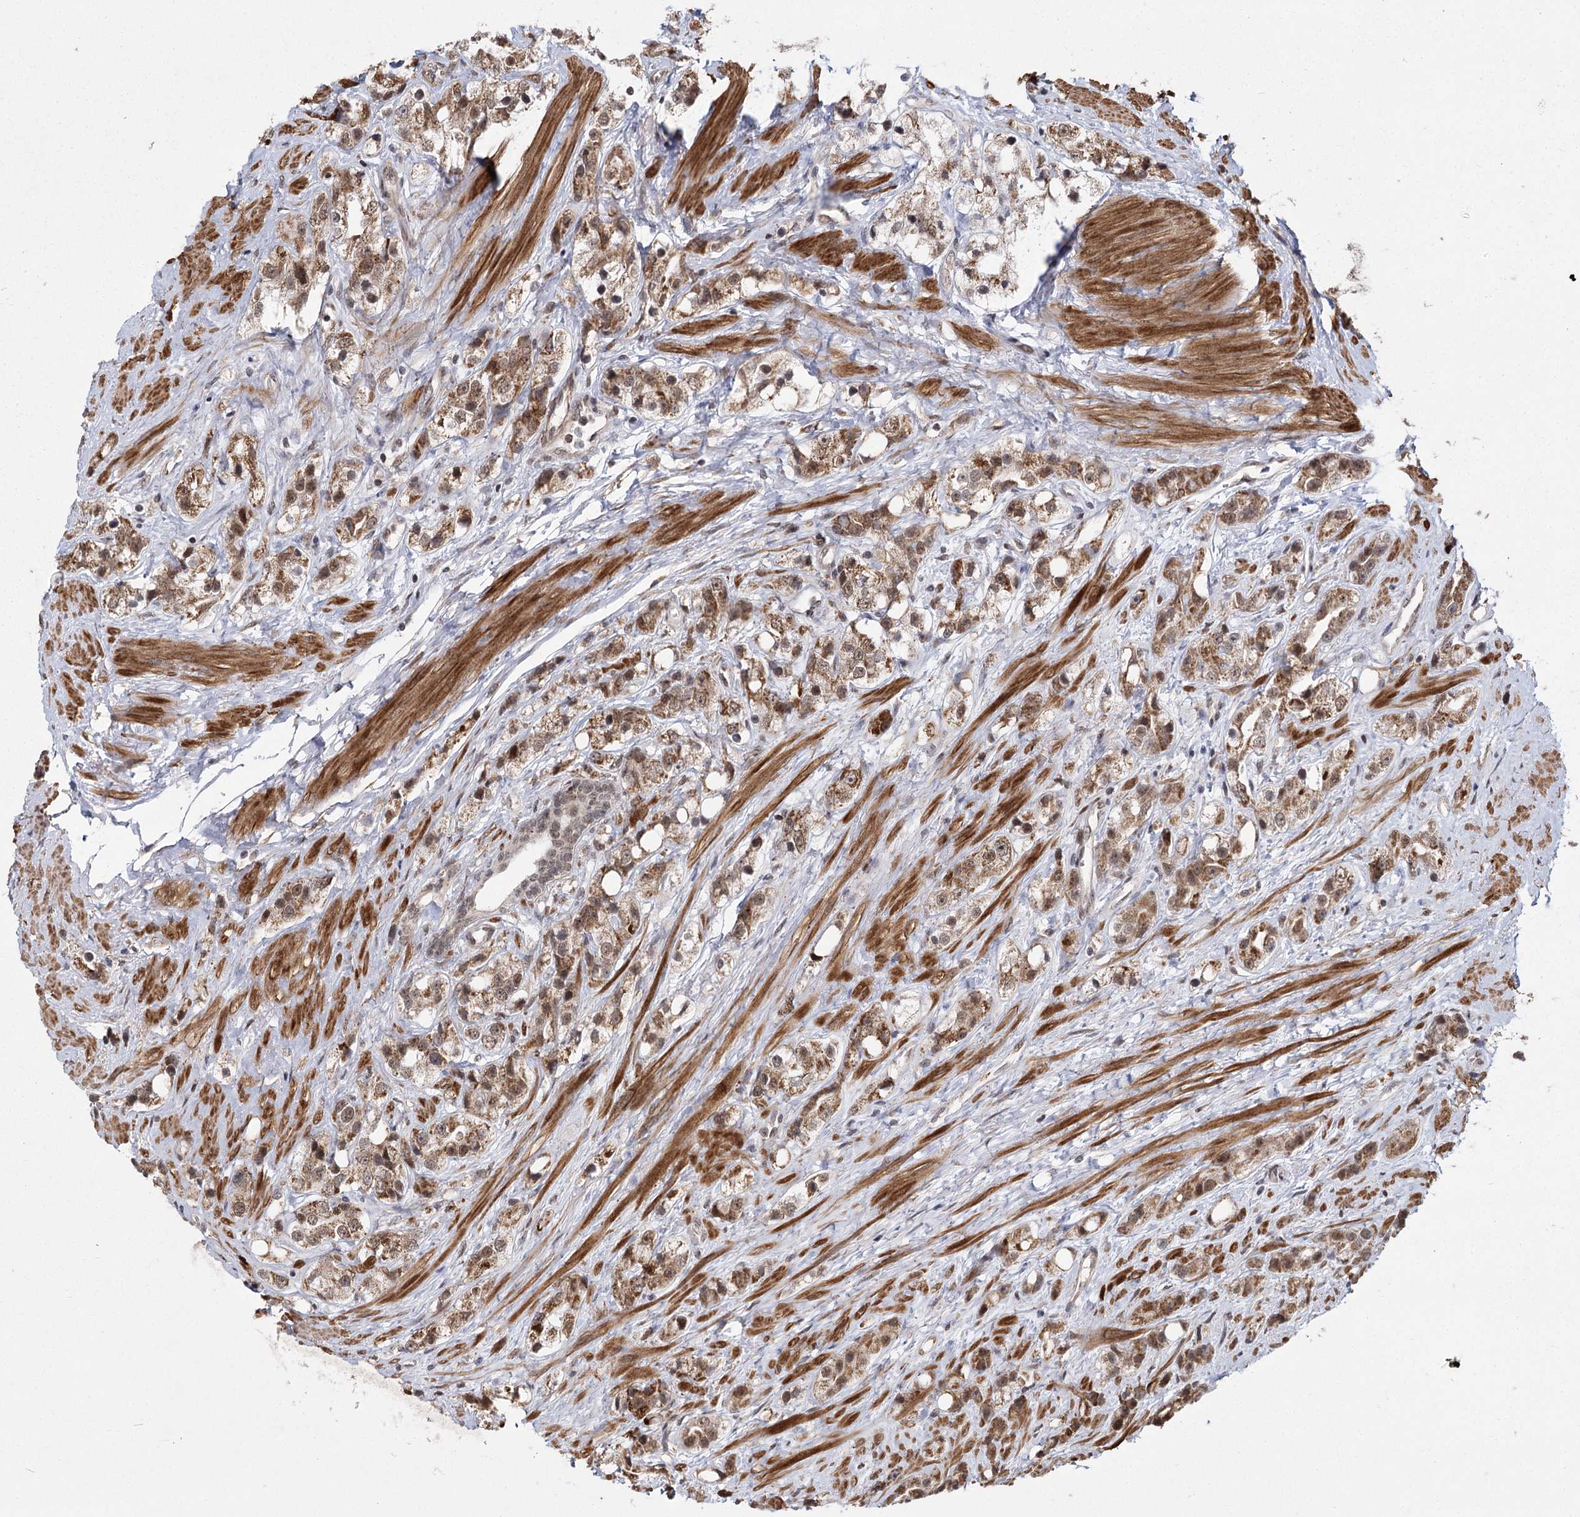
{"staining": {"intensity": "moderate", "quantity": ">75%", "location": "cytoplasmic/membranous"}, "tissue": "prostate cancer", "cell_type": "Tumor cells", "image_type": "cancer", "snomed": [{"axis": "morphology", "description": "Adenocarcinoma, NOS"}, {"axis": "topography", "description": "Prostate"}], "caption": "Immunohistochemistry (DAB (3,3'-diaminobenzidine)) staining of human adenocarcinoma (prostate) exhibits moderate cytoplasmic/membranous protein positivity in approximately >75% of tumor cells. Using DAB (brown) and hematoxylin (blue) stains, captured at high magnification using brightfield microscopy.", "gene": "ZCCHC24", "patient": {"sex": "male", "age": 79}}